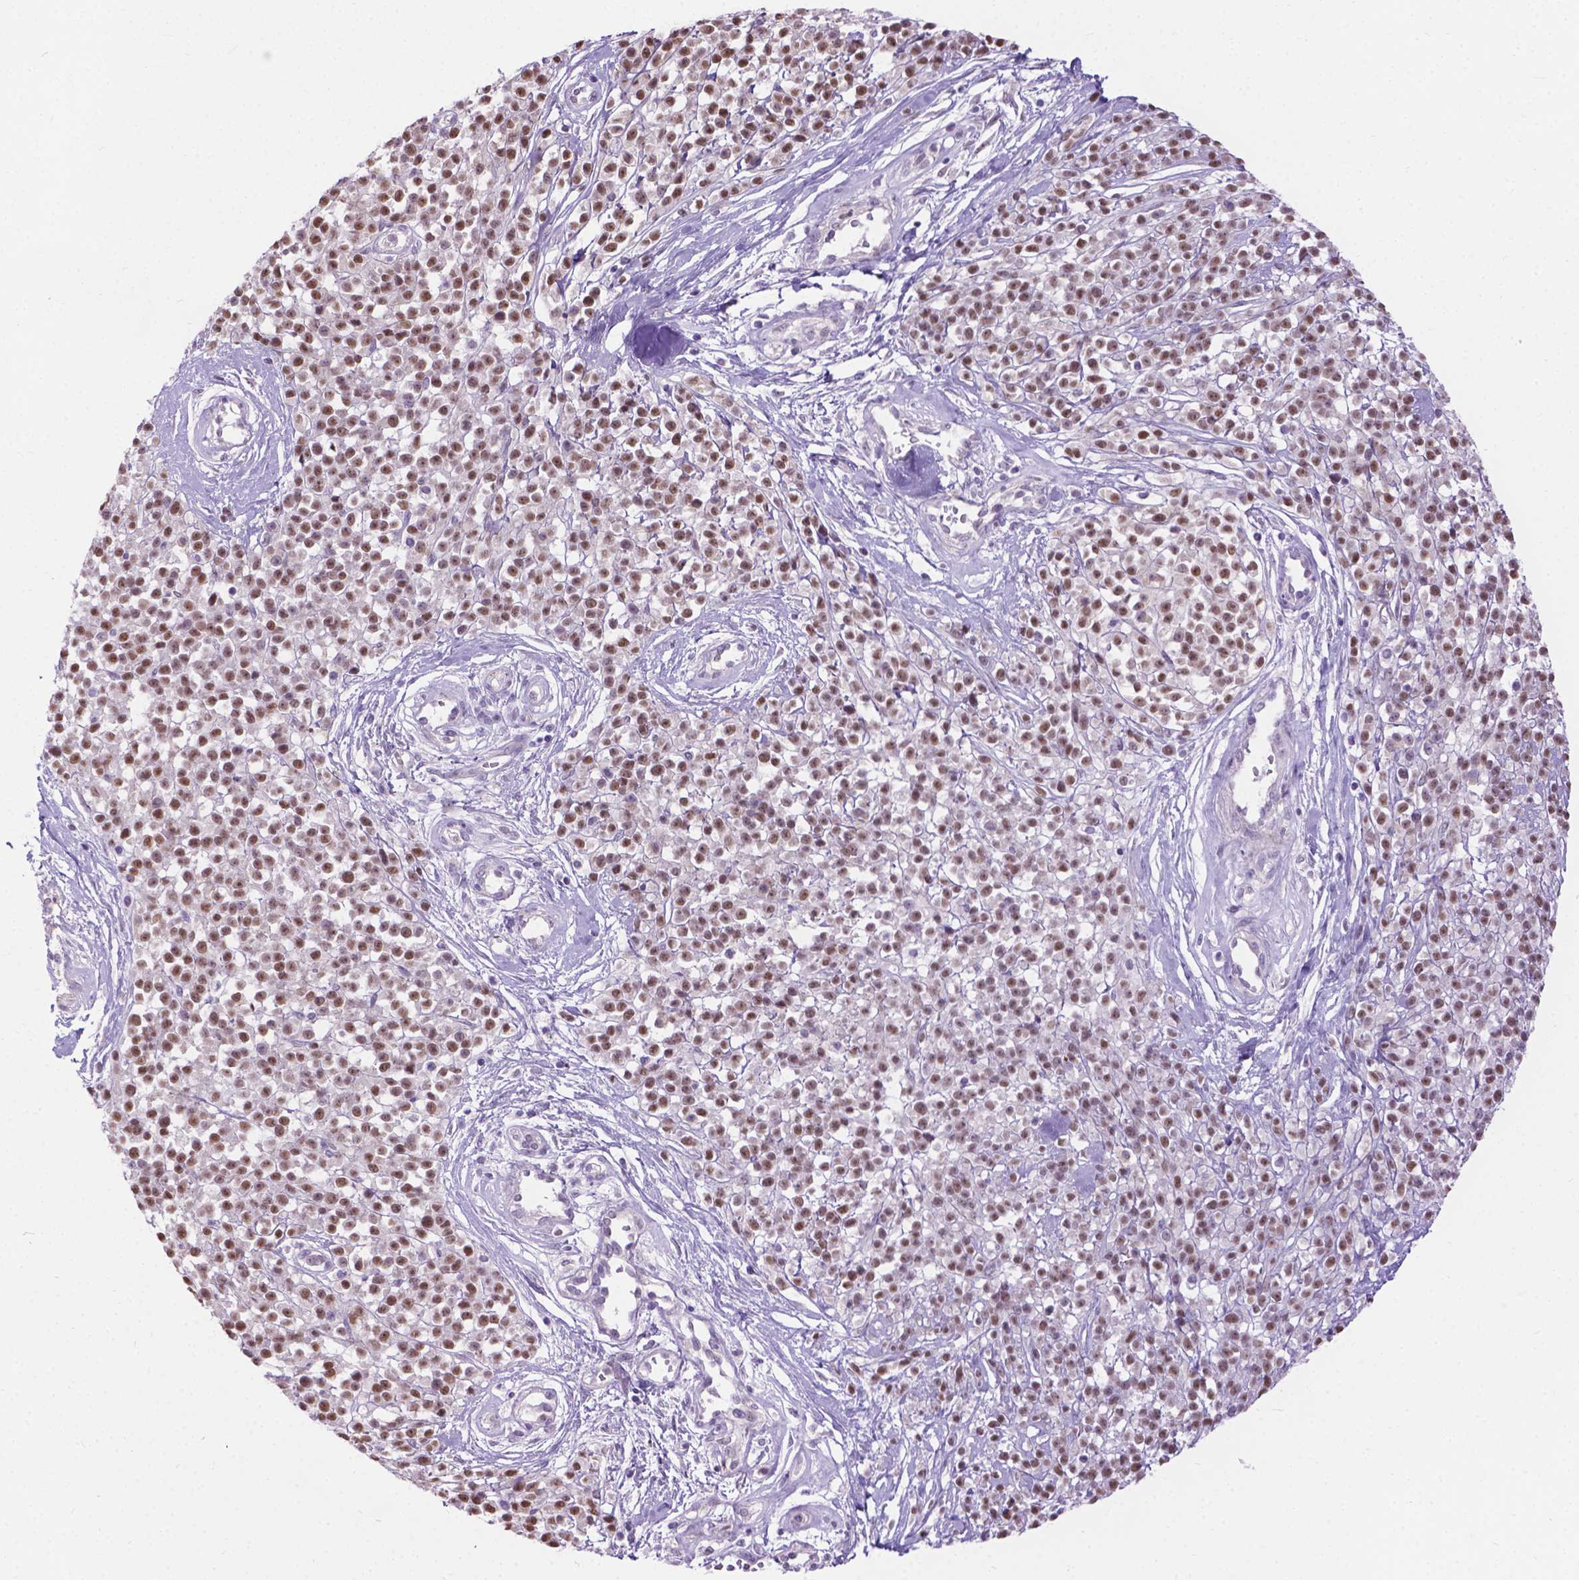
{"staining": {"intensity": "moderate", "quantity": ">75%", "location": "nuclear"}, "tissue": "melanoma", "cell_type": "Tumor cells", "image_type": "cancer", "snomed": [{"axis": "morphology", "description": "Malignant melanoma, NOS"}, {"axis": "topography", "description": "Skin"}, {"axis": "topography", "description": "Skin of trunk"}], "caption": "An immunohistochemistry micrograph of neoplastic tissue is shown. Protein staining in brown shows moderate nuclear positivity in melanoma within tumor cells.", "gene": "APCDD1L", "patient": {"sex": "male", "age": 74}}